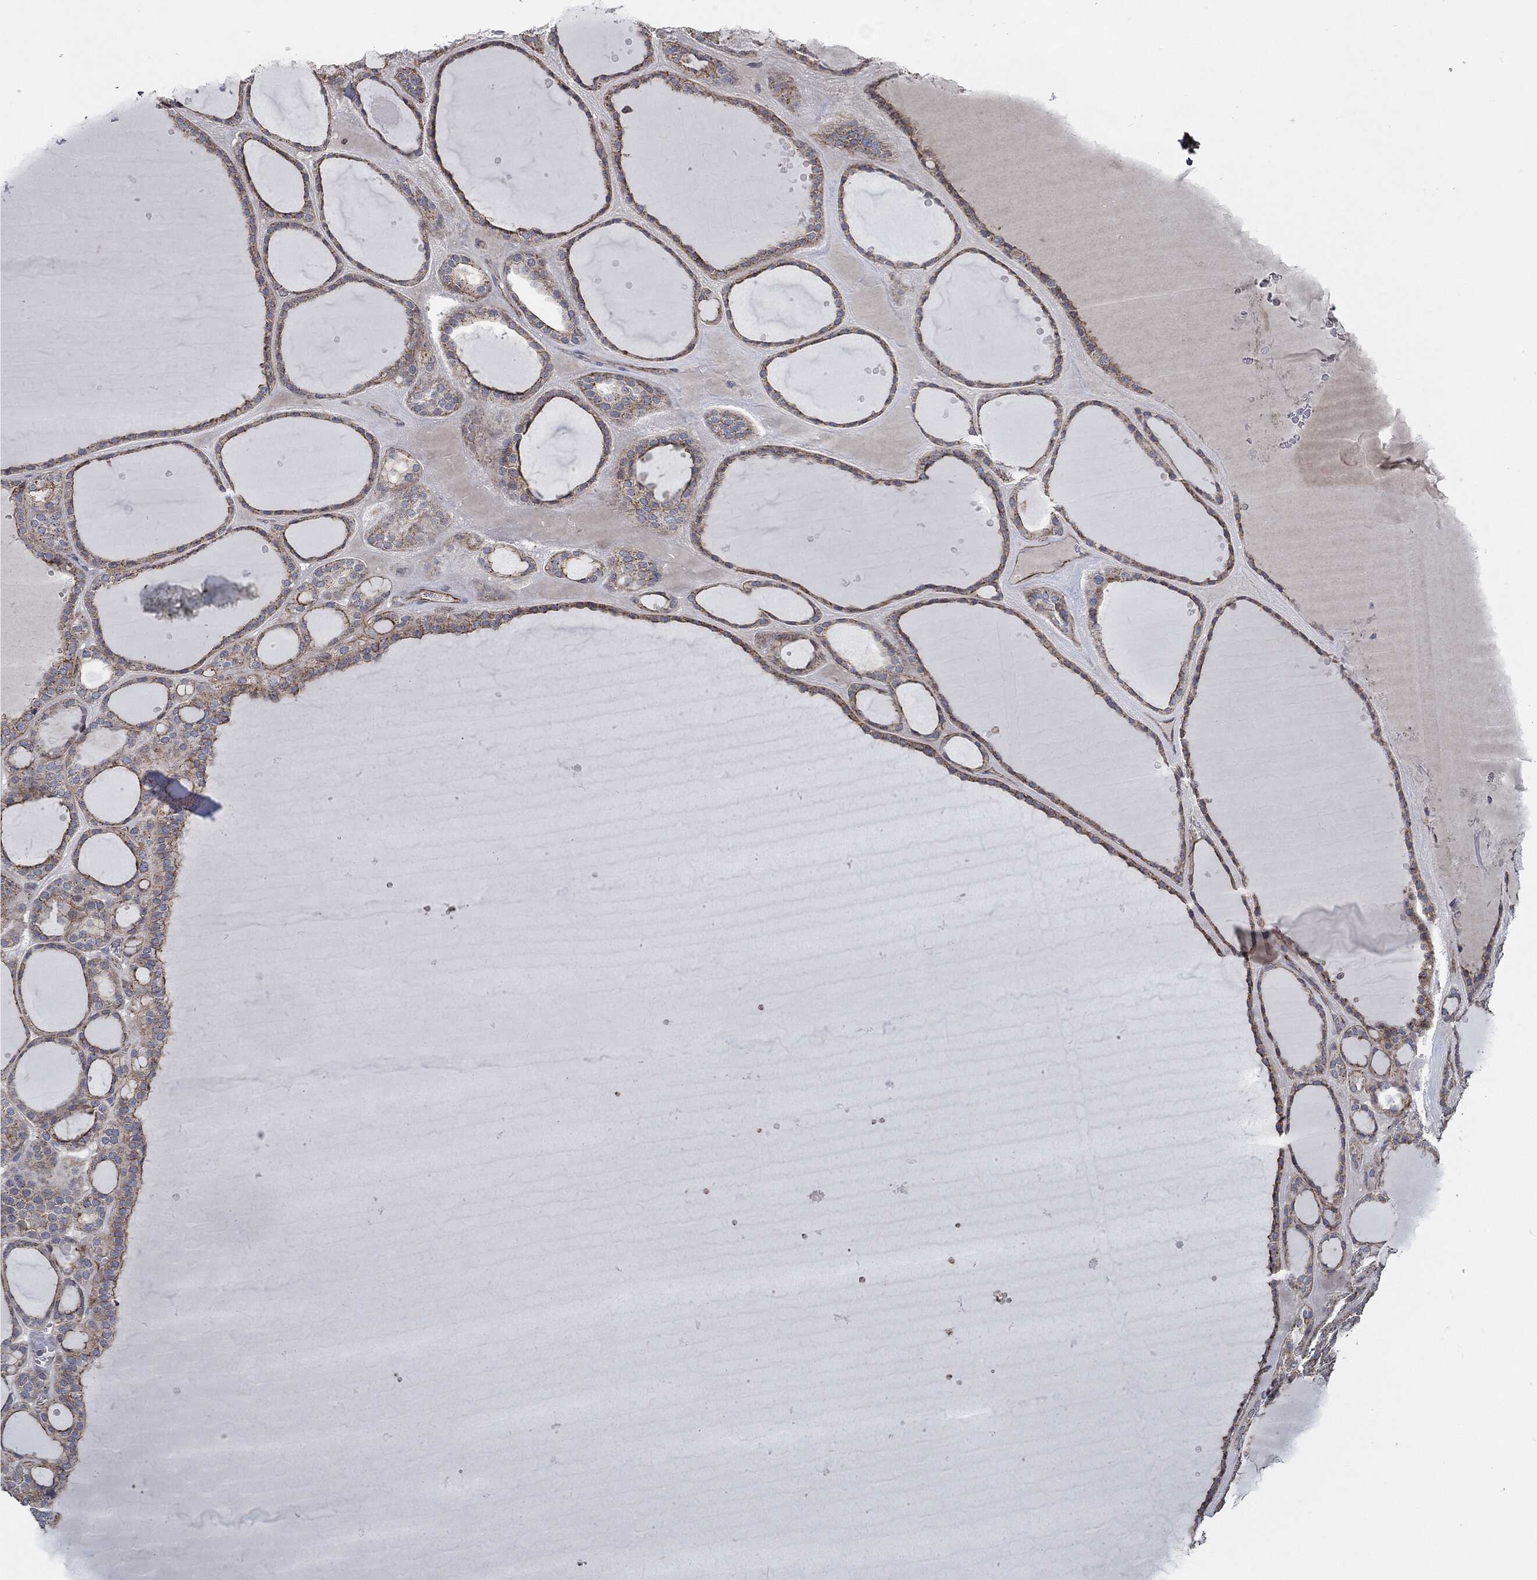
{"staining": {"intensity": "moderate", "quantity": "25%-75%", "location": "cytoplasmic/membranous"}, "tissue": "thyroid gland", "cell_type": "Glandular cells", "image_type": "normal", "snomed": [{"axis": "morphology", "description": "Normal tissue, NOS"}, {"axis": "topography", "description": "Thyroid gland"}], "caption": "Human thyroid gland stained for a protein (brown) reveals moderate cytoplasmic/membranous positive expression in about 25%-75% of glandular cells.", "gene": "SVIL", "patient": {"sex": "male", "age": 63}}